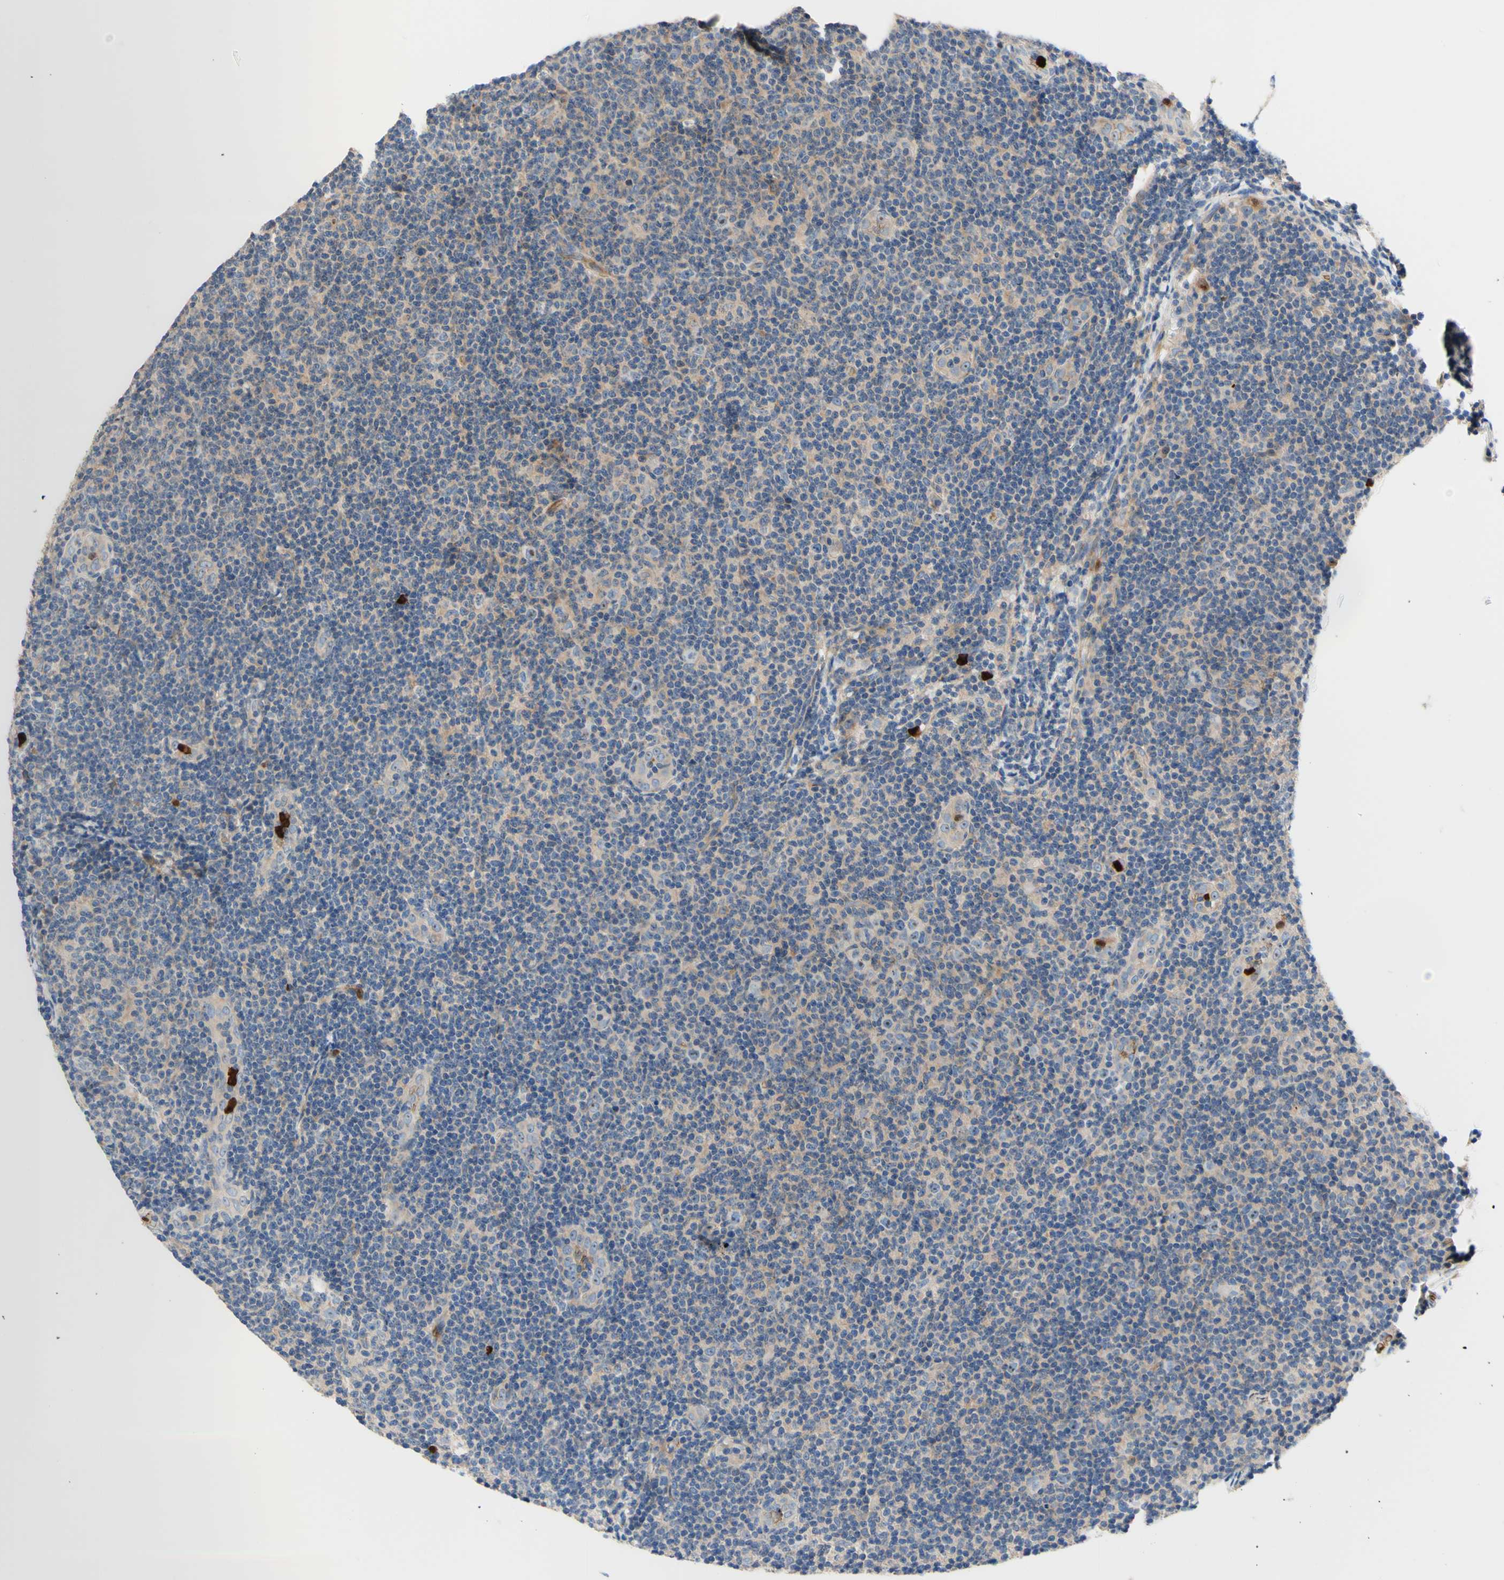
{"staining": {"intensity": "negative", "quantity": "none", "location": "none"}, "tissue": "lymphoma", "cell_type": "Tumor cells", "image_type": "cancer", "snomed": [{"axis": "morphology", "description": "Malignant lymphoma, non-Hodgkin's type, Low grade"}, {"axis": "topography", "description": "Lymph node"}], "caption": "Protein analysis of lymphoma displays no significant staining in tumor cells.", "gene": "USP9X", "patient": {"sex": "male", "age": 83}}